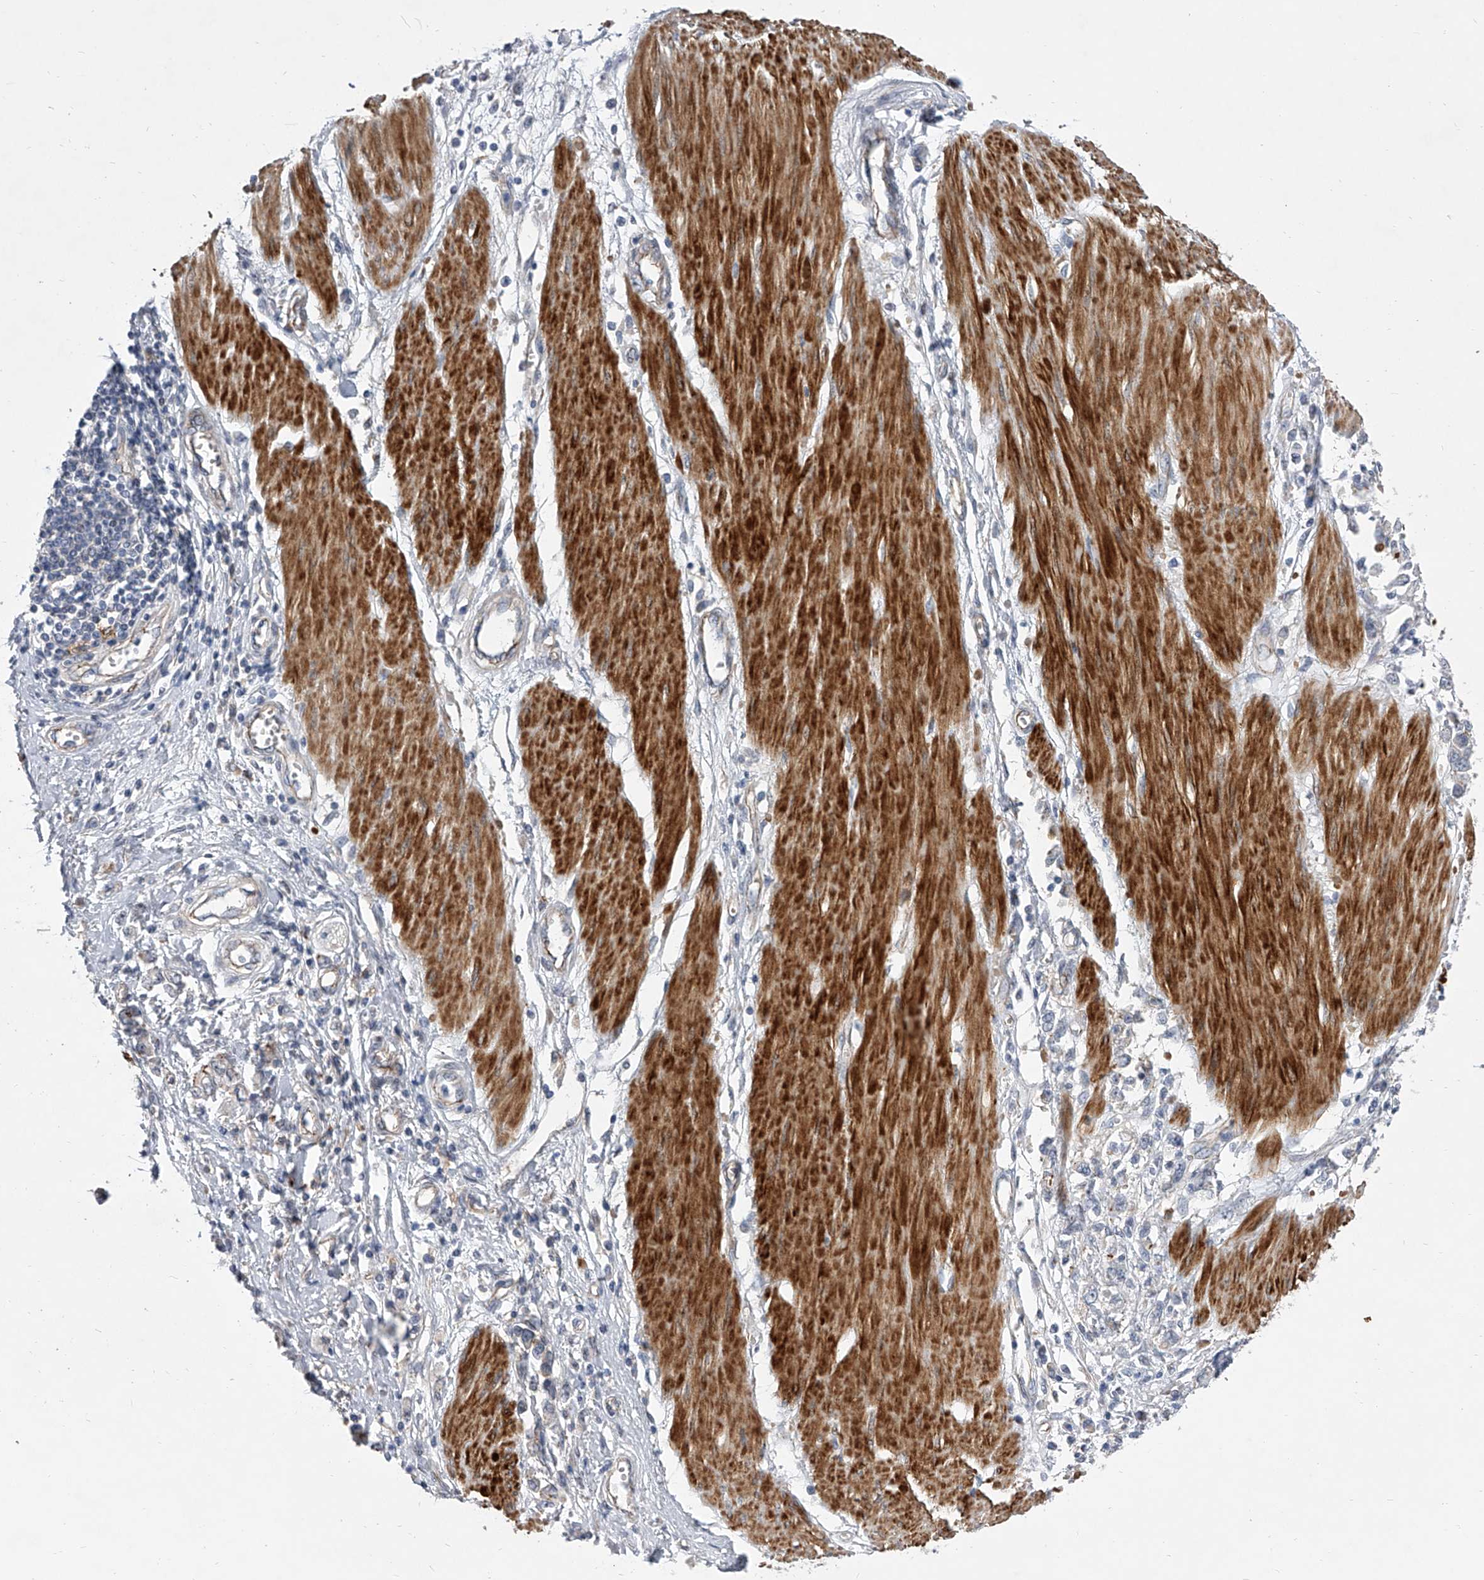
{"staining": {"intensity": "negative", "quantity": "none", "location": "none"}, "tissue": "stomach cancer", "cell_type": "Tumor cells", "image_type": "cancer", "snomed": [{"axis": "morphology", "description": "Adenocarcinoma, NOS"}, {"axis": "topography", "description": "Stomach"}], "caption": "Stomach adenocarcinoma was stained to show a protein in brown. There is no significant staining in tumor cells. (Brightfield microscopy of DAB (3,3'-diaminobenzidine) immunohistochemistry (IHC) at high magnification).", "gene": "MINDY4", "patient": {"sex": "female", "age": 76}}